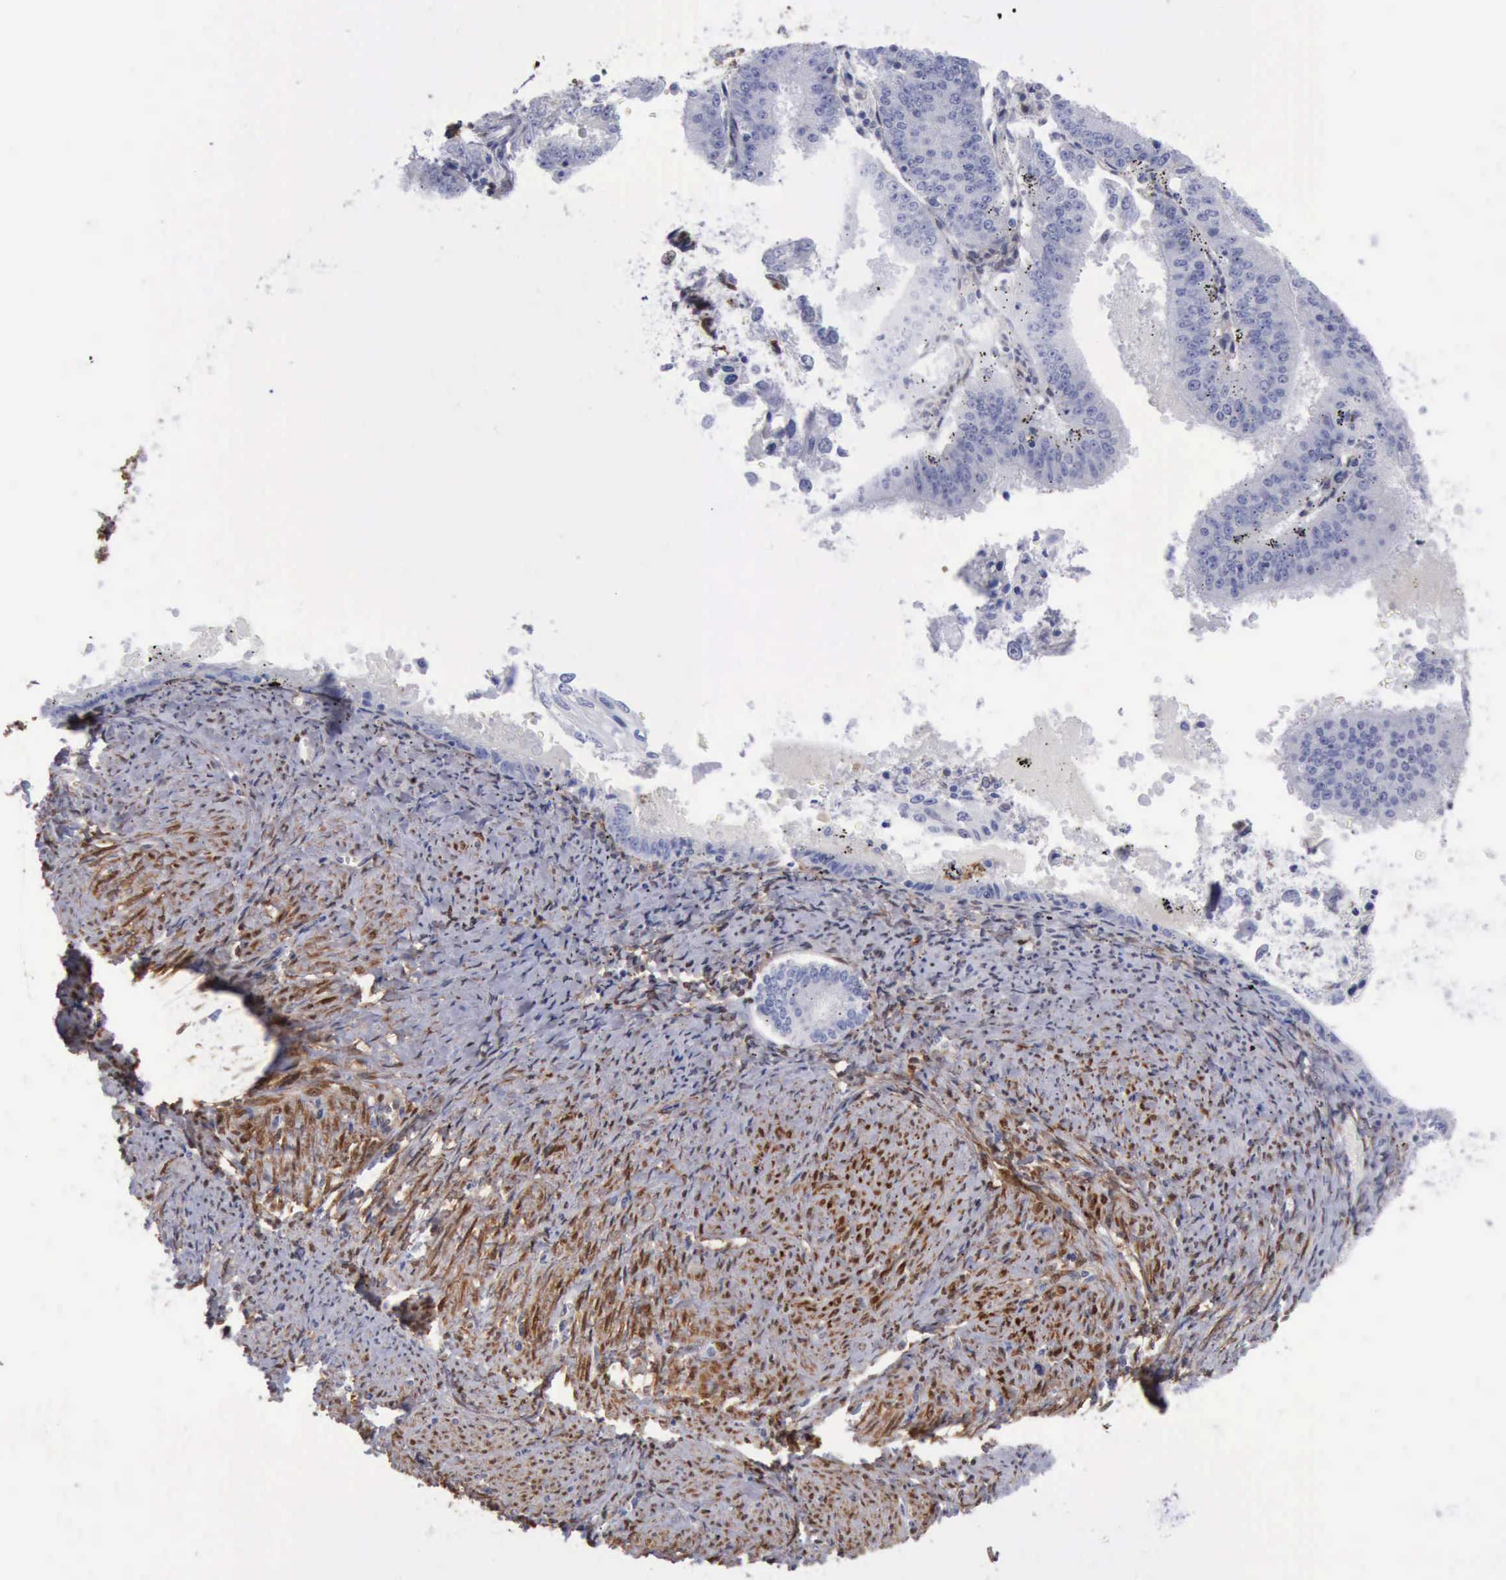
{"staining": {"intensity": "negative", "quantity": "none", "location": "none"}, "tissue": "endometrial cancer", "cell_type": "Tumor cells", "image_type": "cancer", "snomed": [{"axis": "morphology", "description": "Adenocarcinoma, NOS"}, {"axis": "topography", "description": "Endometrium"}], "caption": "This is an immunohistochemistry (IHC) image of human endometrial cancer (adenocarcinoma). There is no expression in tumor cells.", "gene": "FHL1", "patient": {"sex": "female", "age": 66}}